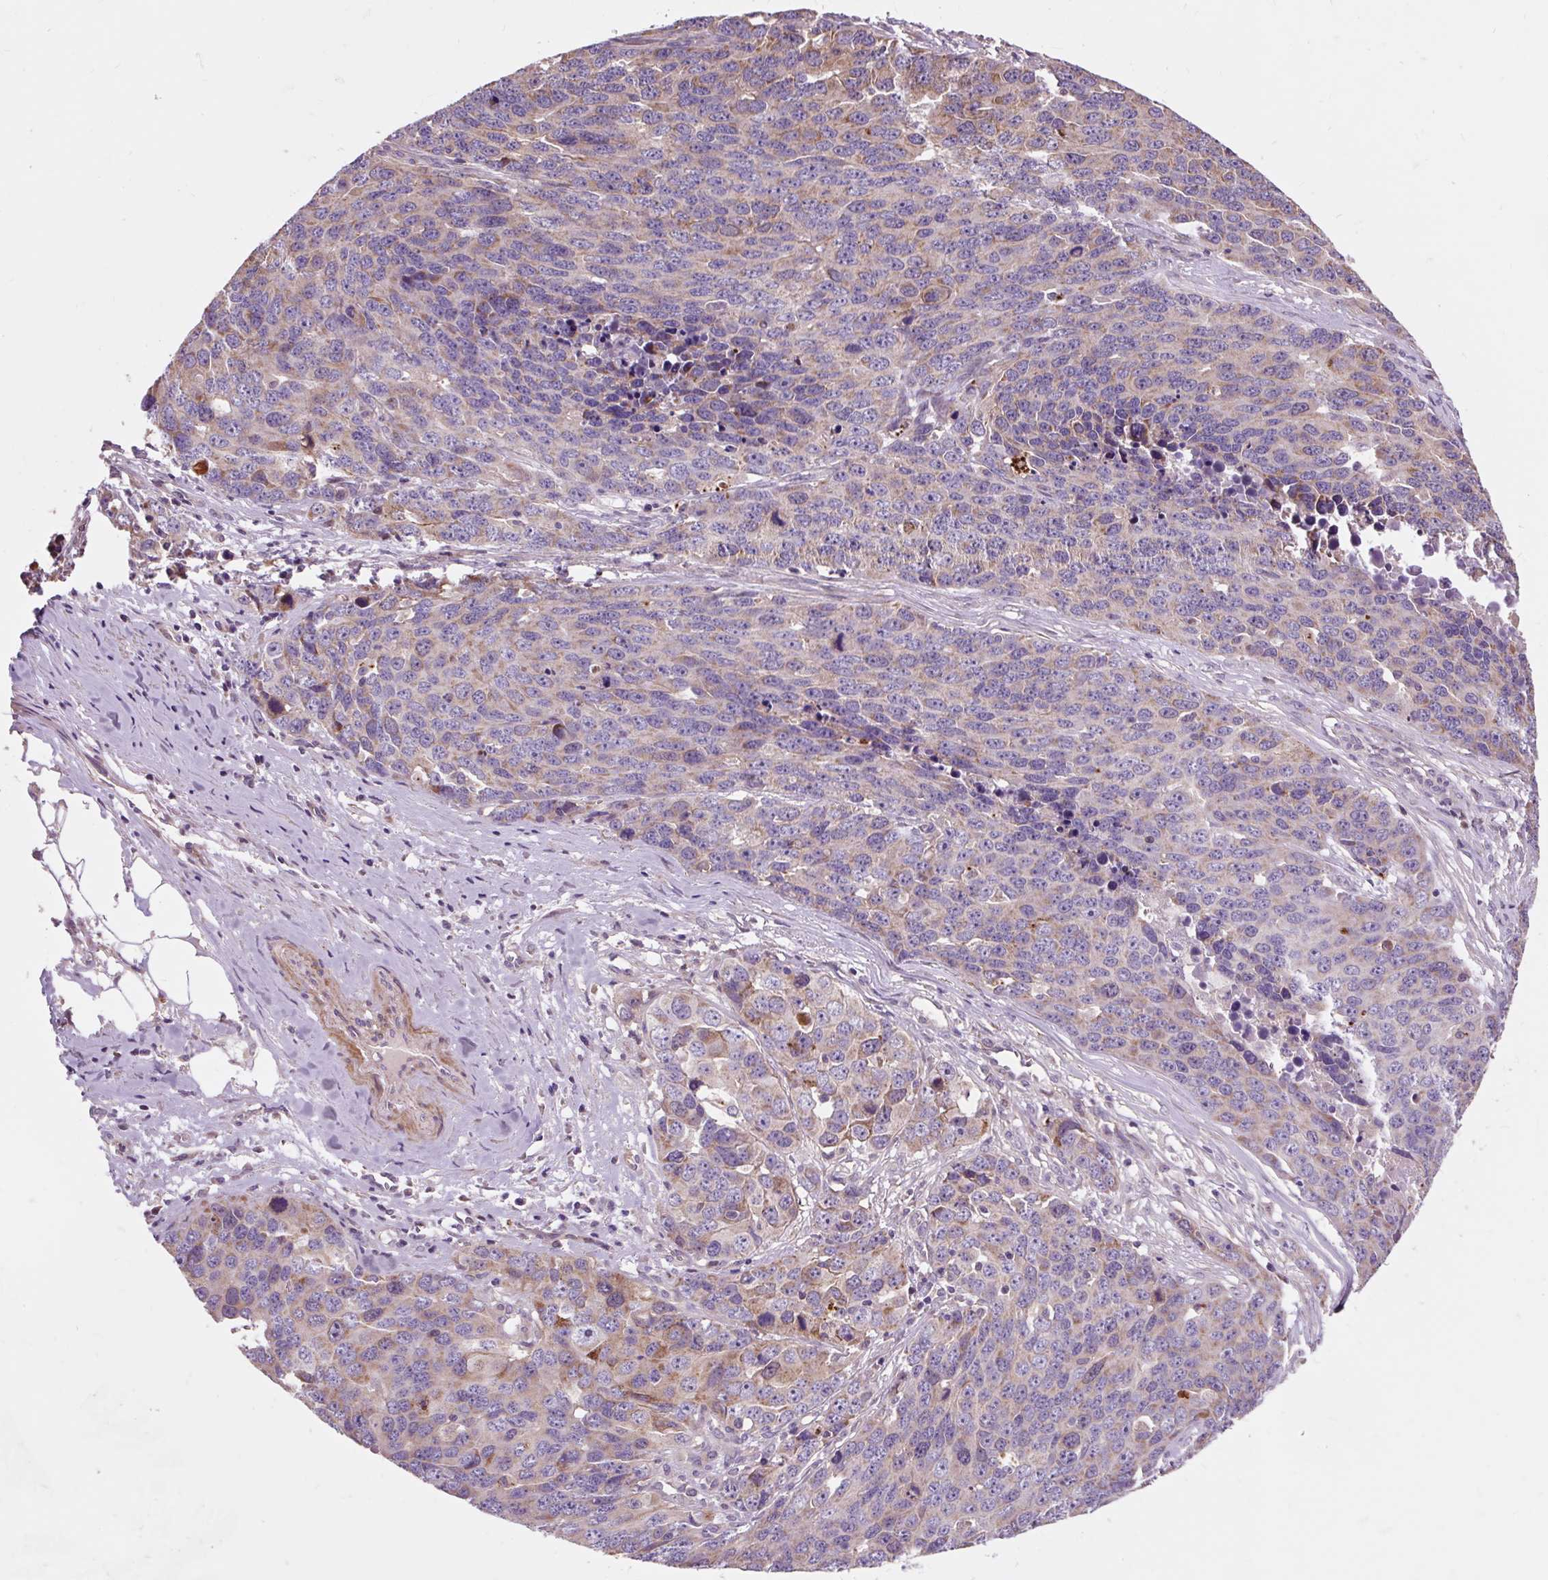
{"staining": {"intensity": "moderate", "quantity": "<25%", "location": "cytoplasmic/membranous"}, "tissue": "ovarian cancer", "cell_type": "Tumor cells", "image_type": "cancer", "snomed": [{"axis": "morphology", "description": "Cystadenocarcinoma, serous, NOS"}, {"axis": "topography", "description": "Ovary"}], "caption": "IHC image of neoplastic tissue: ovarian serous cystadenocarcinoma stained using IHC exhibits low levels of moderate protein expression localized specifically in the cytoplasmic/membranous of tumor cells, appearing as a cytoplasmic/membranous brown color.", "gene": "PRIMPOL", "patient": {"sex": "female", "age": 76}}